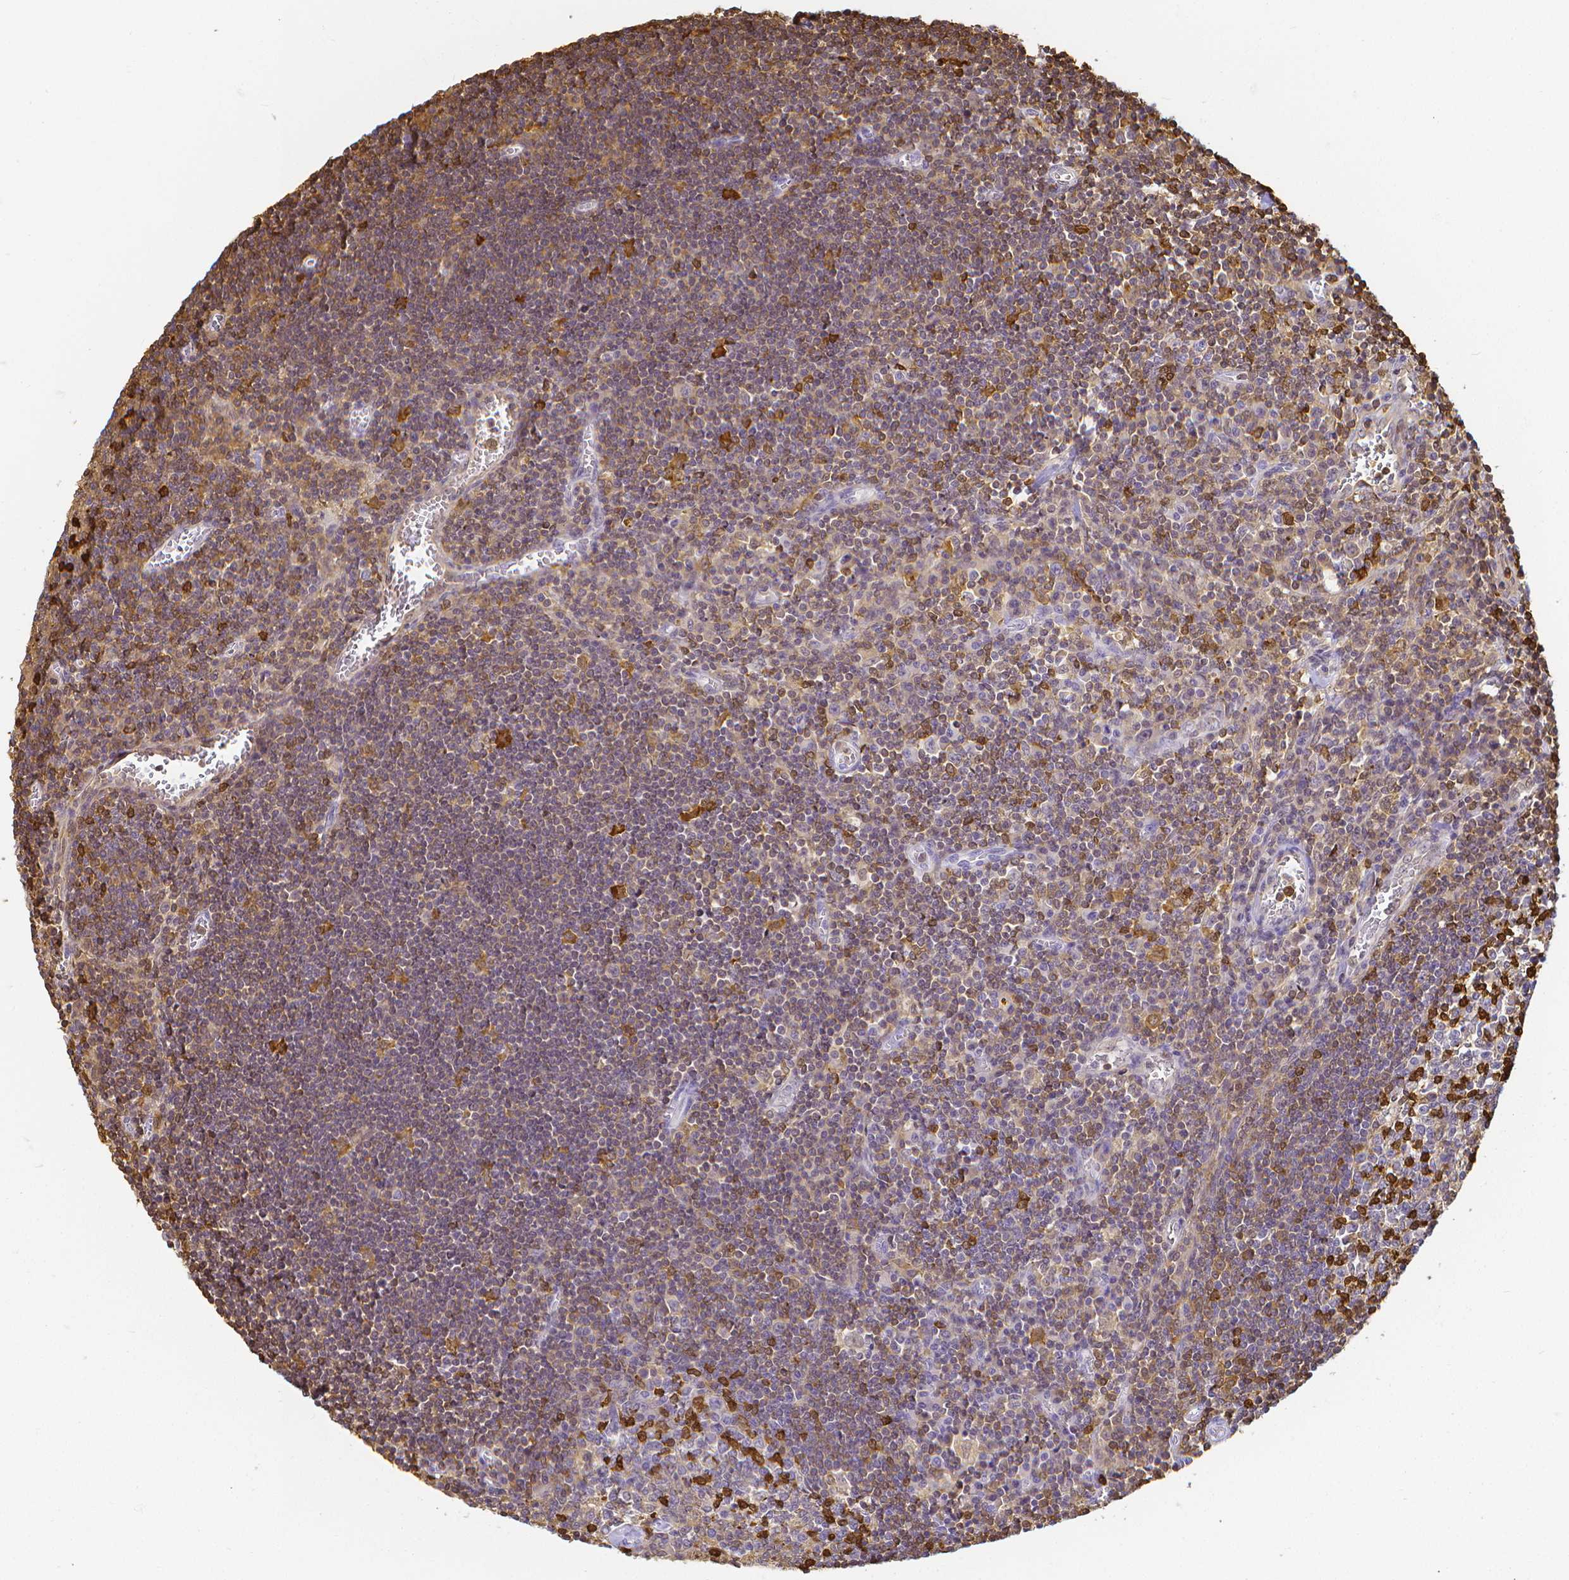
{"staining": {"intensity": "strong", "quantity": "<25%", "location": "cytoplasmic/membranous,nuclear"}, "tissue": "lymph node", "cell_type": "Germinal center cells", "image_type": "normal", "snomed": [{"axis": "morphology", "description": "Normal tissue, NOS"}, {"axis": "topography", "description": "Lymph node"}], "caption": "Unremarkable lymph node was stained to show a protein in brown. There is medium levels of strong cytoplasmic/membranous,nuclear positivity in about <25% of germinal center cells.", "gene": "COTL1", "patient": {"sex": "male", "age": 67}}